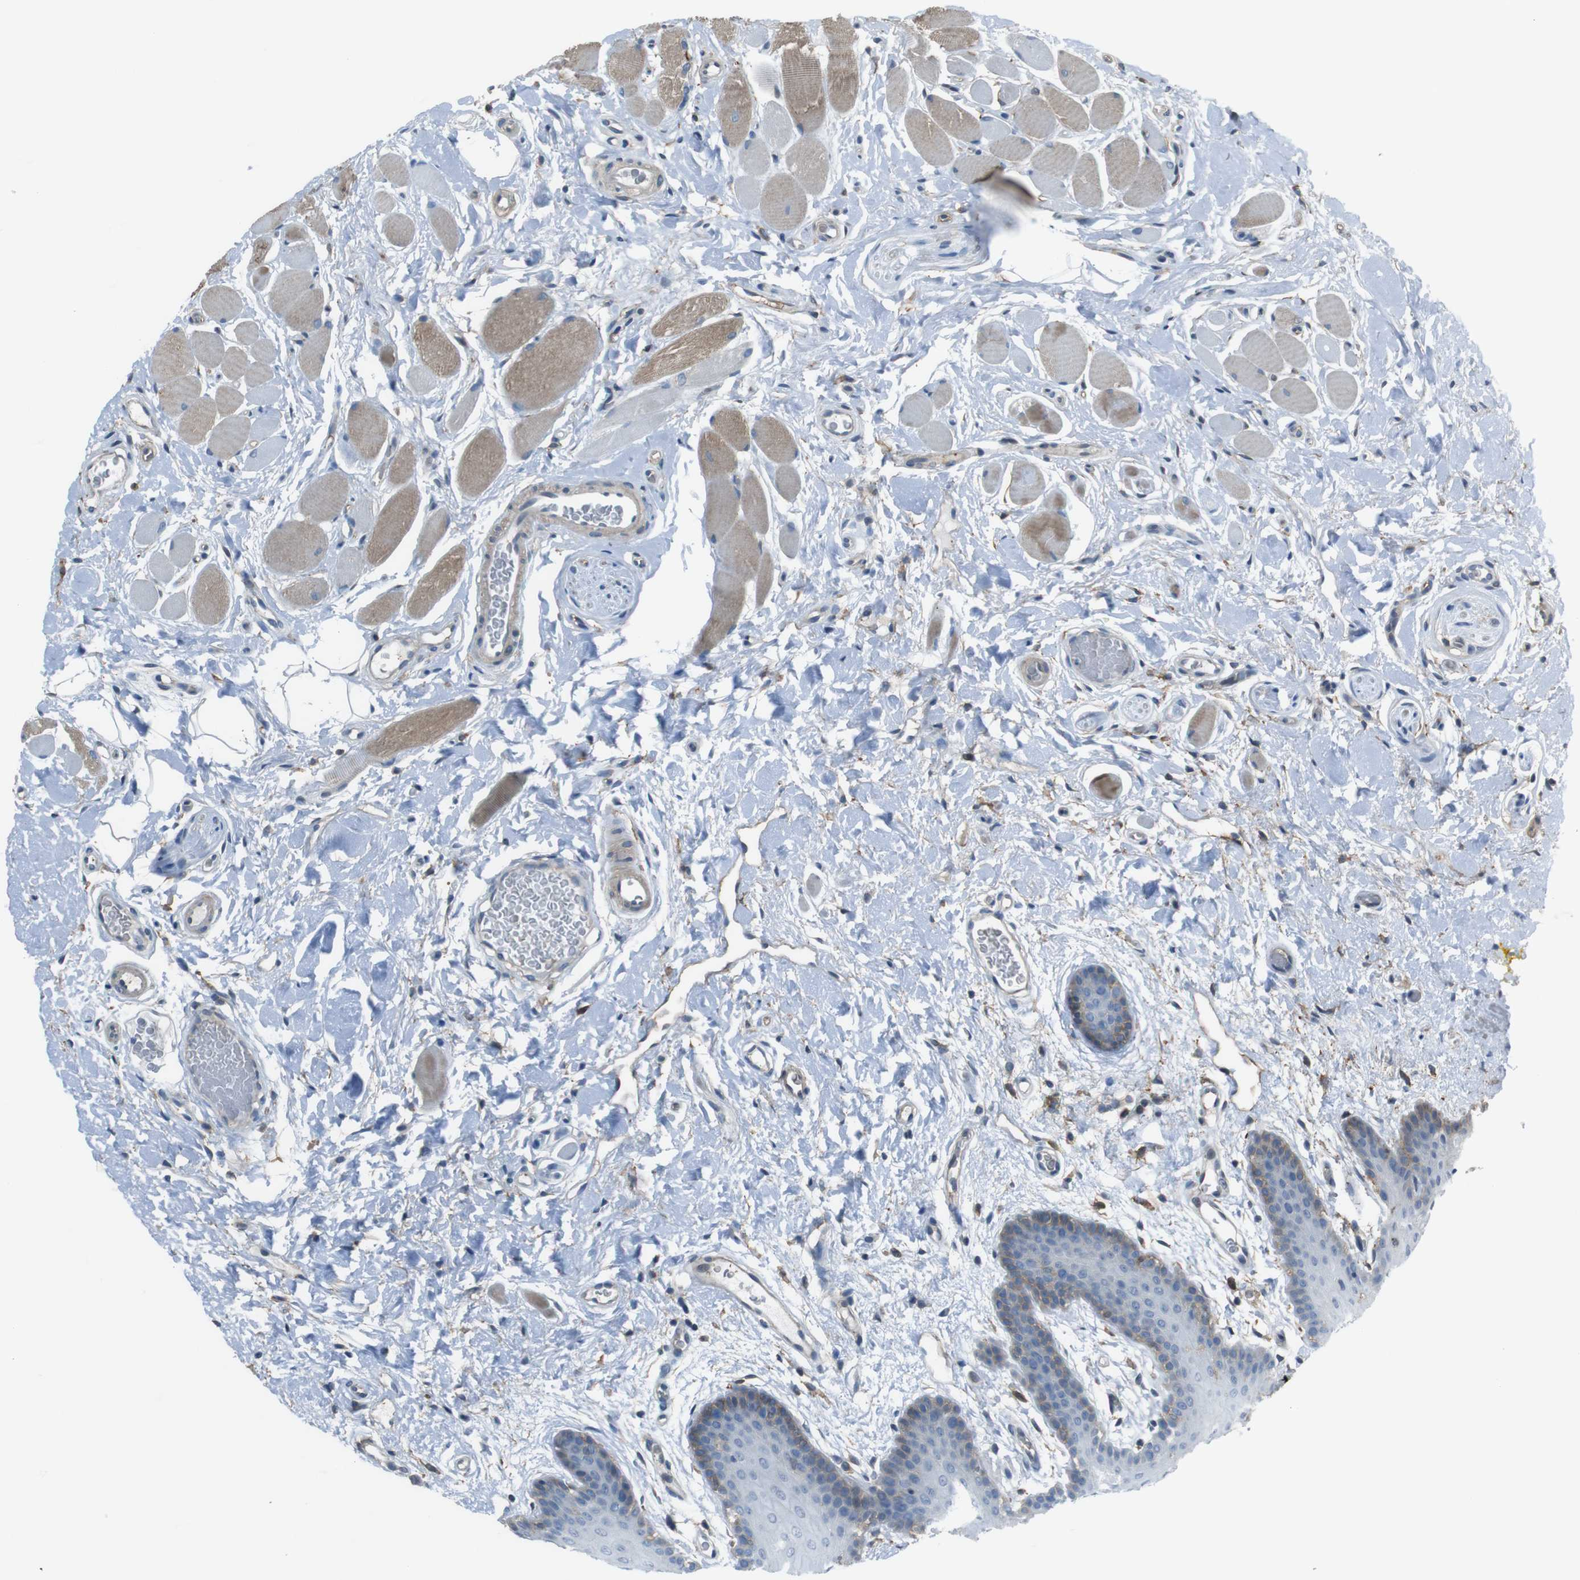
{"staining": {"intensity": "moderate", "quantity": "<25%", "location": "cytoplasmic/membranous"}, "tissue": "oral mucosa", "cell_type": "Squamous epithelial cells", "image_type": "normal", "snomed": [{"axis": "morphology", "description": "Normal tissue, NOS"}, {"axis": "topography", "description": "Oral tissue"}], "caption": "The image exhibits a brown stain indicating the presence of a protein in the cytoplasmic/membranous of squamous epithelial cells in oral mucosa.", "gene": "ATP2B1", "patient": {"sex": "male", "age": 54}}